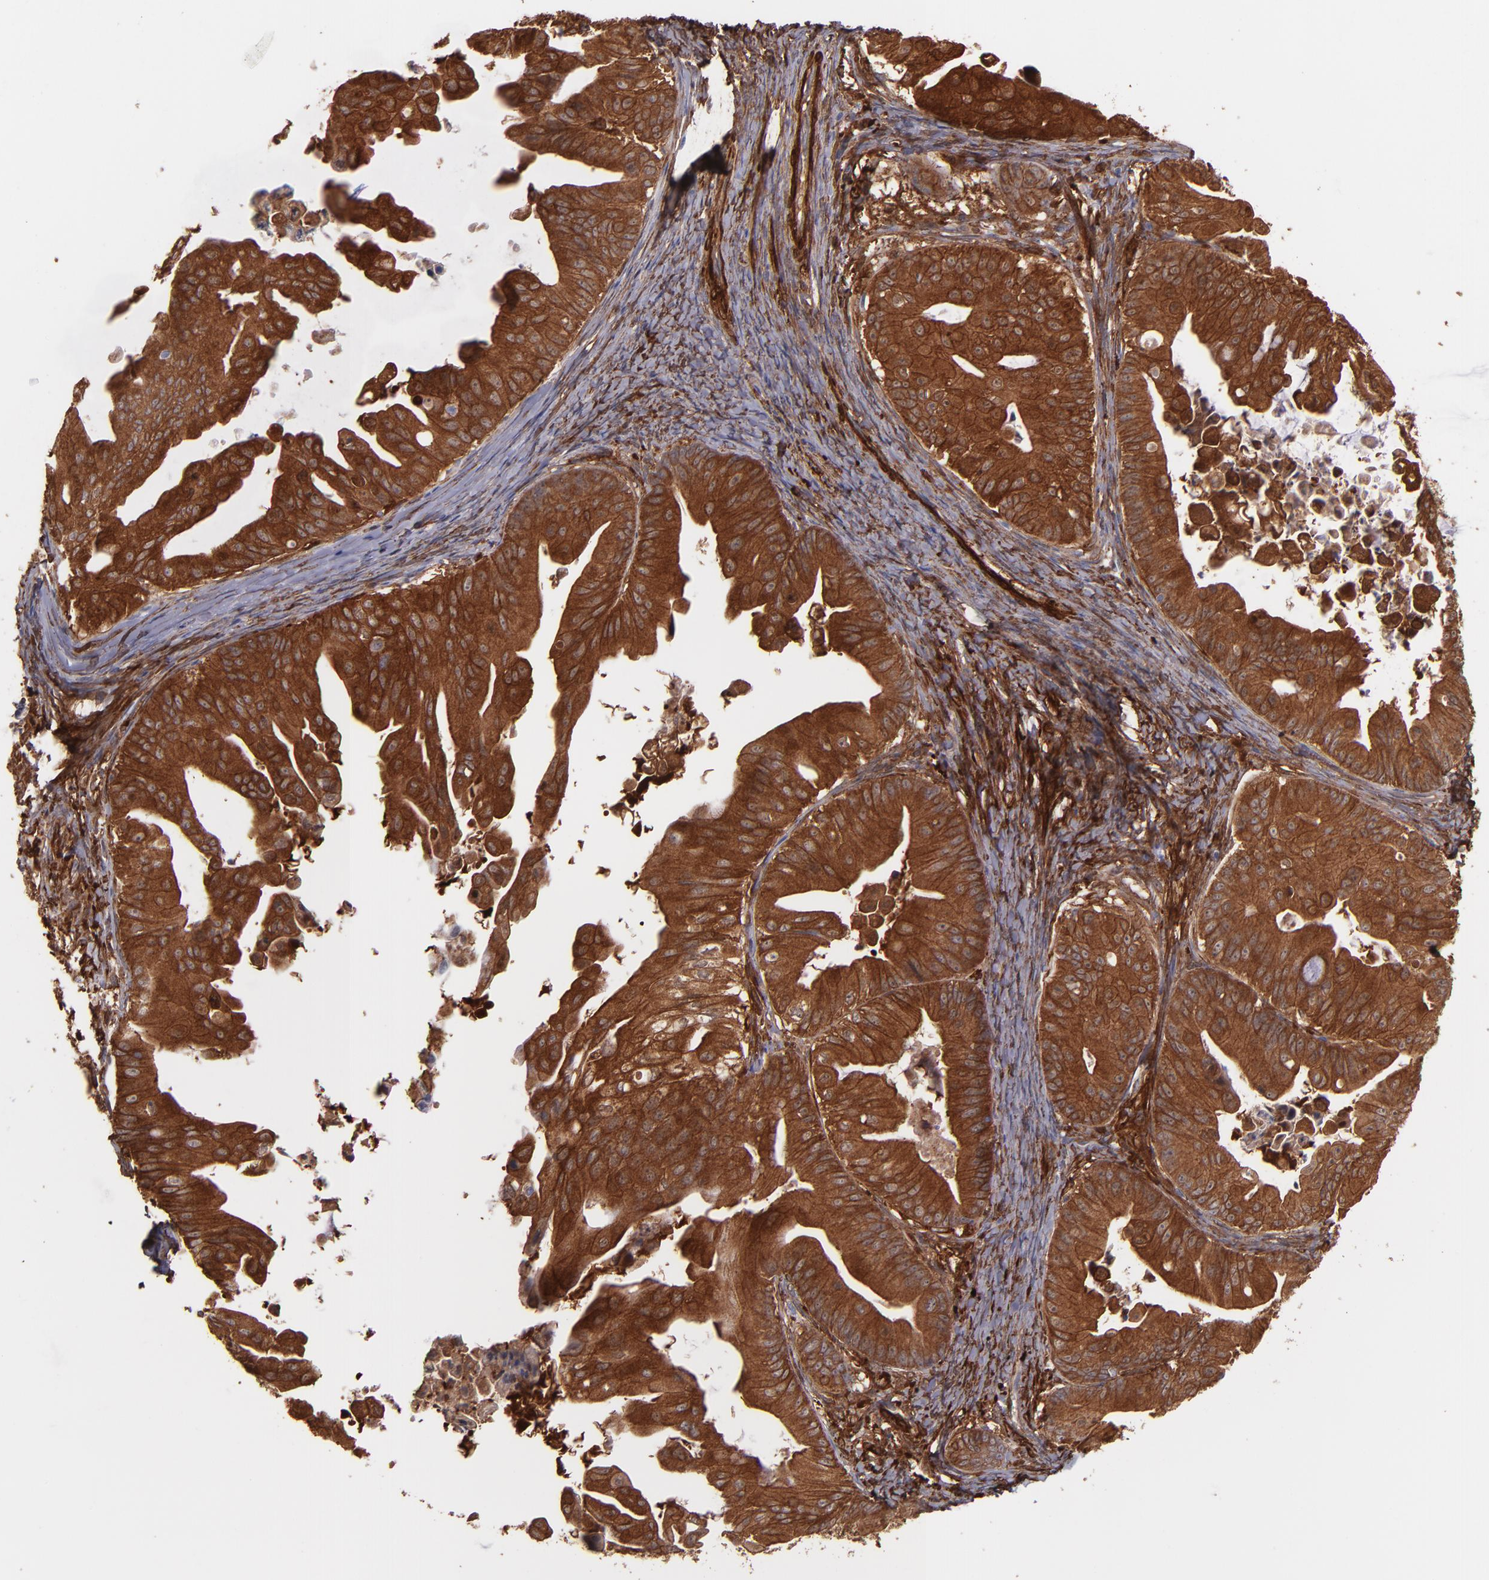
{"staining": {"intensity": "strong", "quantity": ">75%", "location": "cytoplasmic/membranous"}, "tissue": "ovarian cancer", "cell_type": "Tumor cells", "image_type": "cancer", "snomed": [{"axis": "morphology", "description": "Cystadenocarcinoma, mucinous, NOS"}, {"axis": "topography", "description": "Ovary"}], "caption": "Immunohistochemical staining of human ovarian mucinous cystadenocarcinoma exhibits high levels of strong cytoplasmic/membranous protein expression in about >75% of tumor cells. (DAB IHC, brown staining for protein, blue staining for nuclei).", "gene": "VCL", "patient": {"sex": "female", "age": 37}}